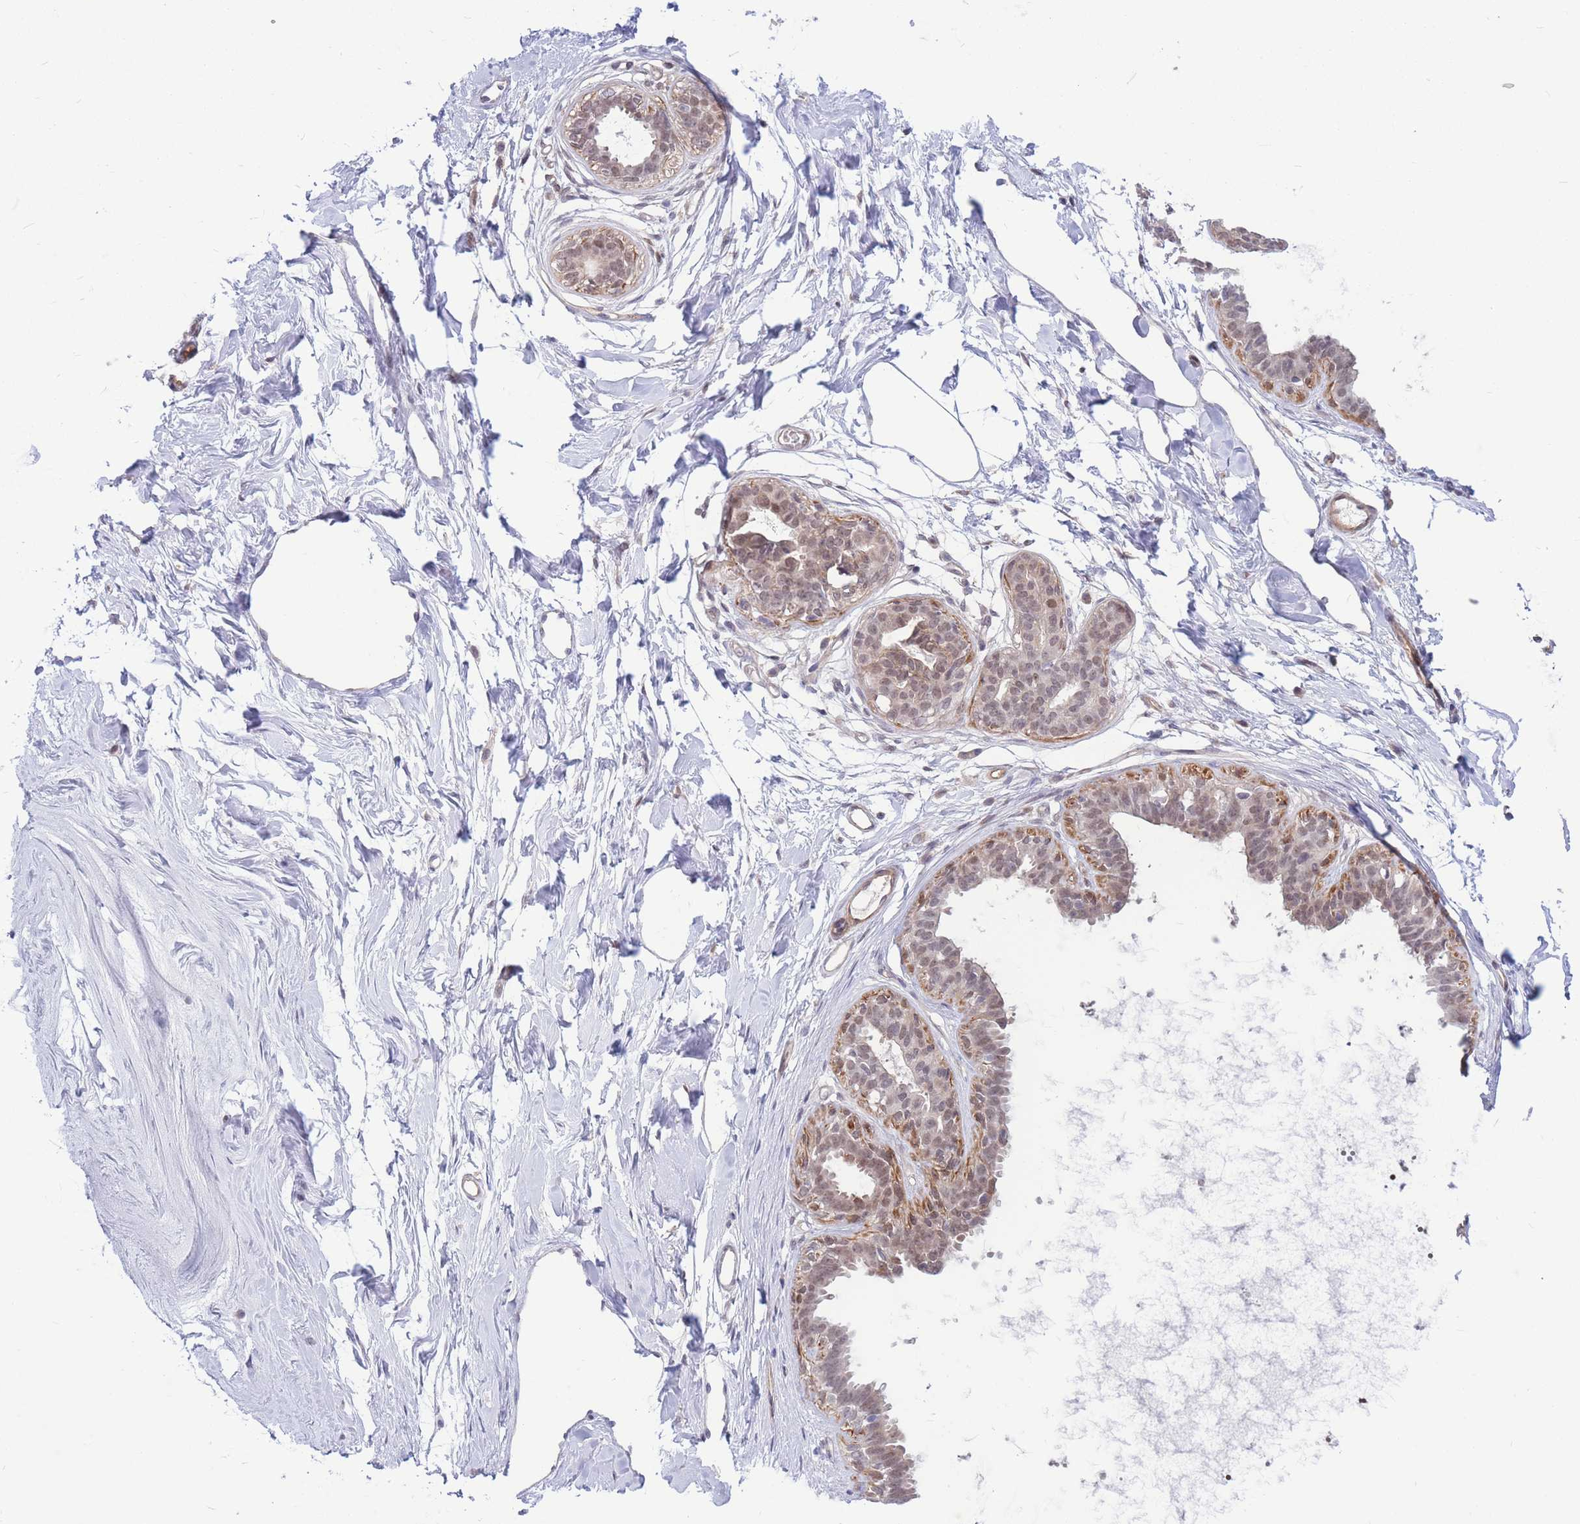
{"staining": {"intensity": "negative", "quantity": "none", "location": "none"}, "tissue": "breast", "cell_type": "Adipocytes", "image_type": "normal", "snomed": [{"axis": "morphology", "description": "Normal tissue, NOS"}, {"axis": "topography", "description": "Breast"}], "caption": "Adipocytes are negative for protein expression in normal human breast. (DAB immunohistochemistry visualized using brightfield microscopy, high magnification).", "gene": "TCF20", "patient": {"sex": "female", "age": 45}}